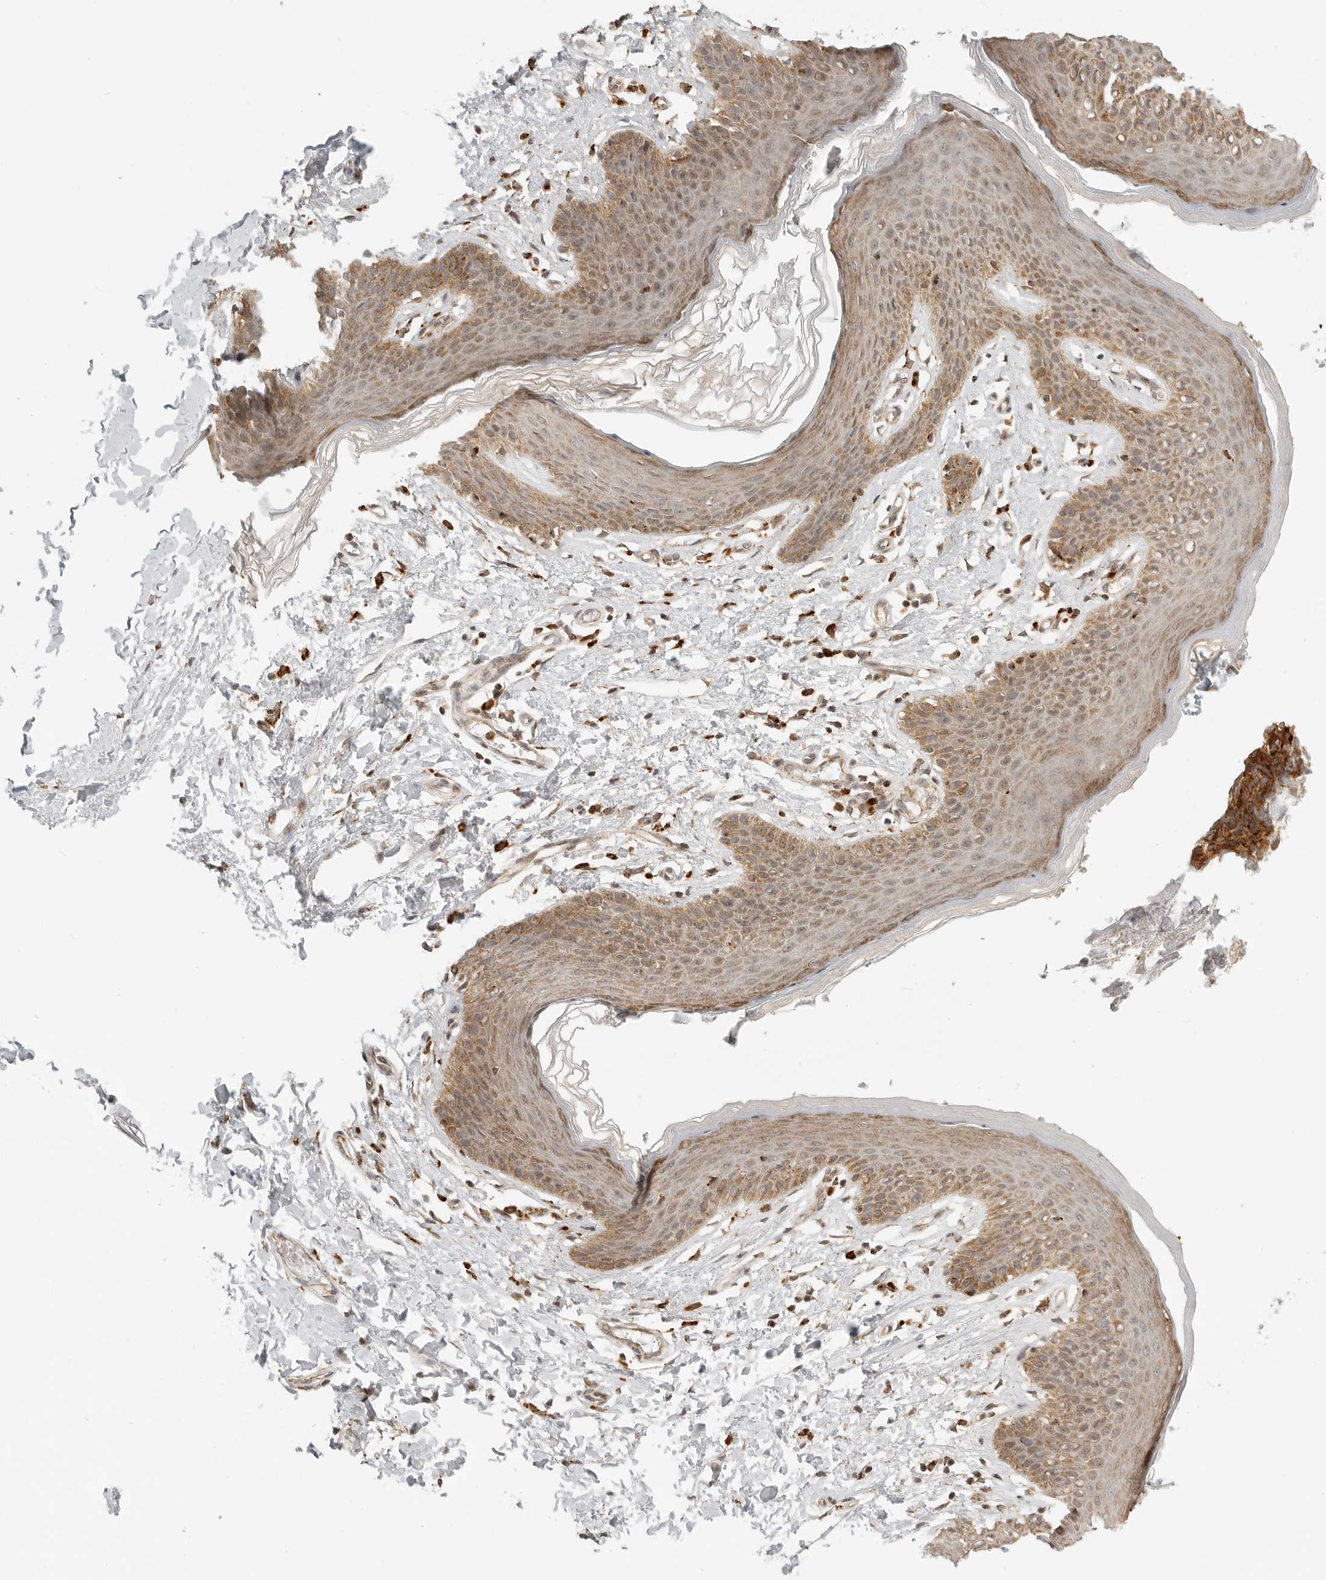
{"staining": {"intensity": "moderate", "quantity": ">75%", "location": "cytoplasmic/membranous"}, "tissue": "skin", "cell_type": "Epidermal cells", "image_type": "normal", "snomed": [{"axis": "morphology", "description": "Normal tissue, NOS"}, {"axis": "topography", "description": "Vulva"}], "caption": "The immunohistochemical stain labels moderate cytoplasmic/membranous expression in epidermal cells of benign skin.", "gene": "IDUA", "patient": {"sex": "female", "age": 66}}